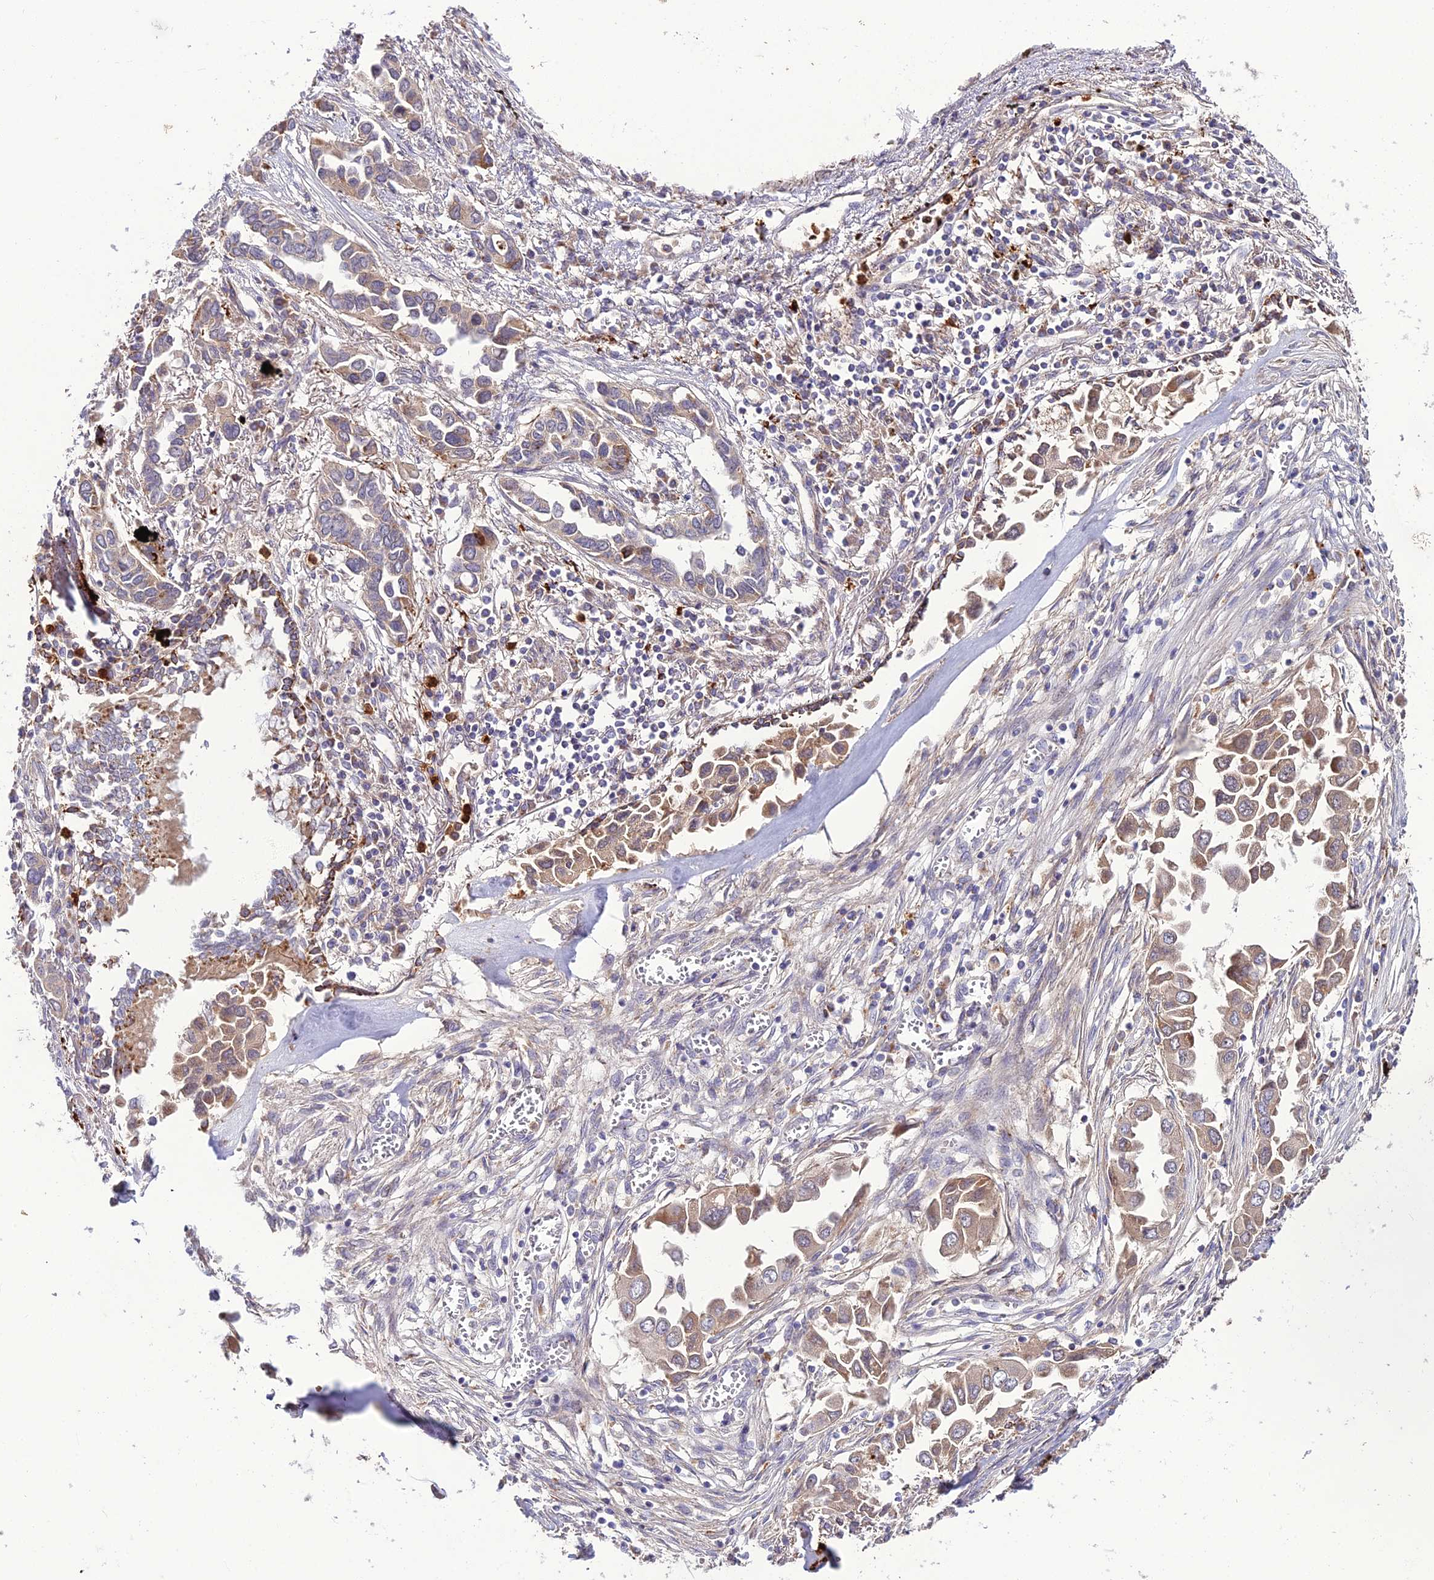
{"staining": {"intensity": "moderate", "quantity": "25%-75%", "location": "cytoplasmic/membranous"}, "tissue": "lung cancer", "cell_type": "Tumor cells", "image_type": "cancer", "snomed": [{"axis": "morphology", "description": "Adenocarcinoma, NOS"}, {"axis": "topography", "description": "Lung"}], "caption": "The photomicrograph shows a brown stain indicating the presence of a protein in the cytoplasmic/membranous of tumor cells in adenocarcinoma (lung).", "gene": "EID2", "patient": {"sex": "female", "age": 76}}